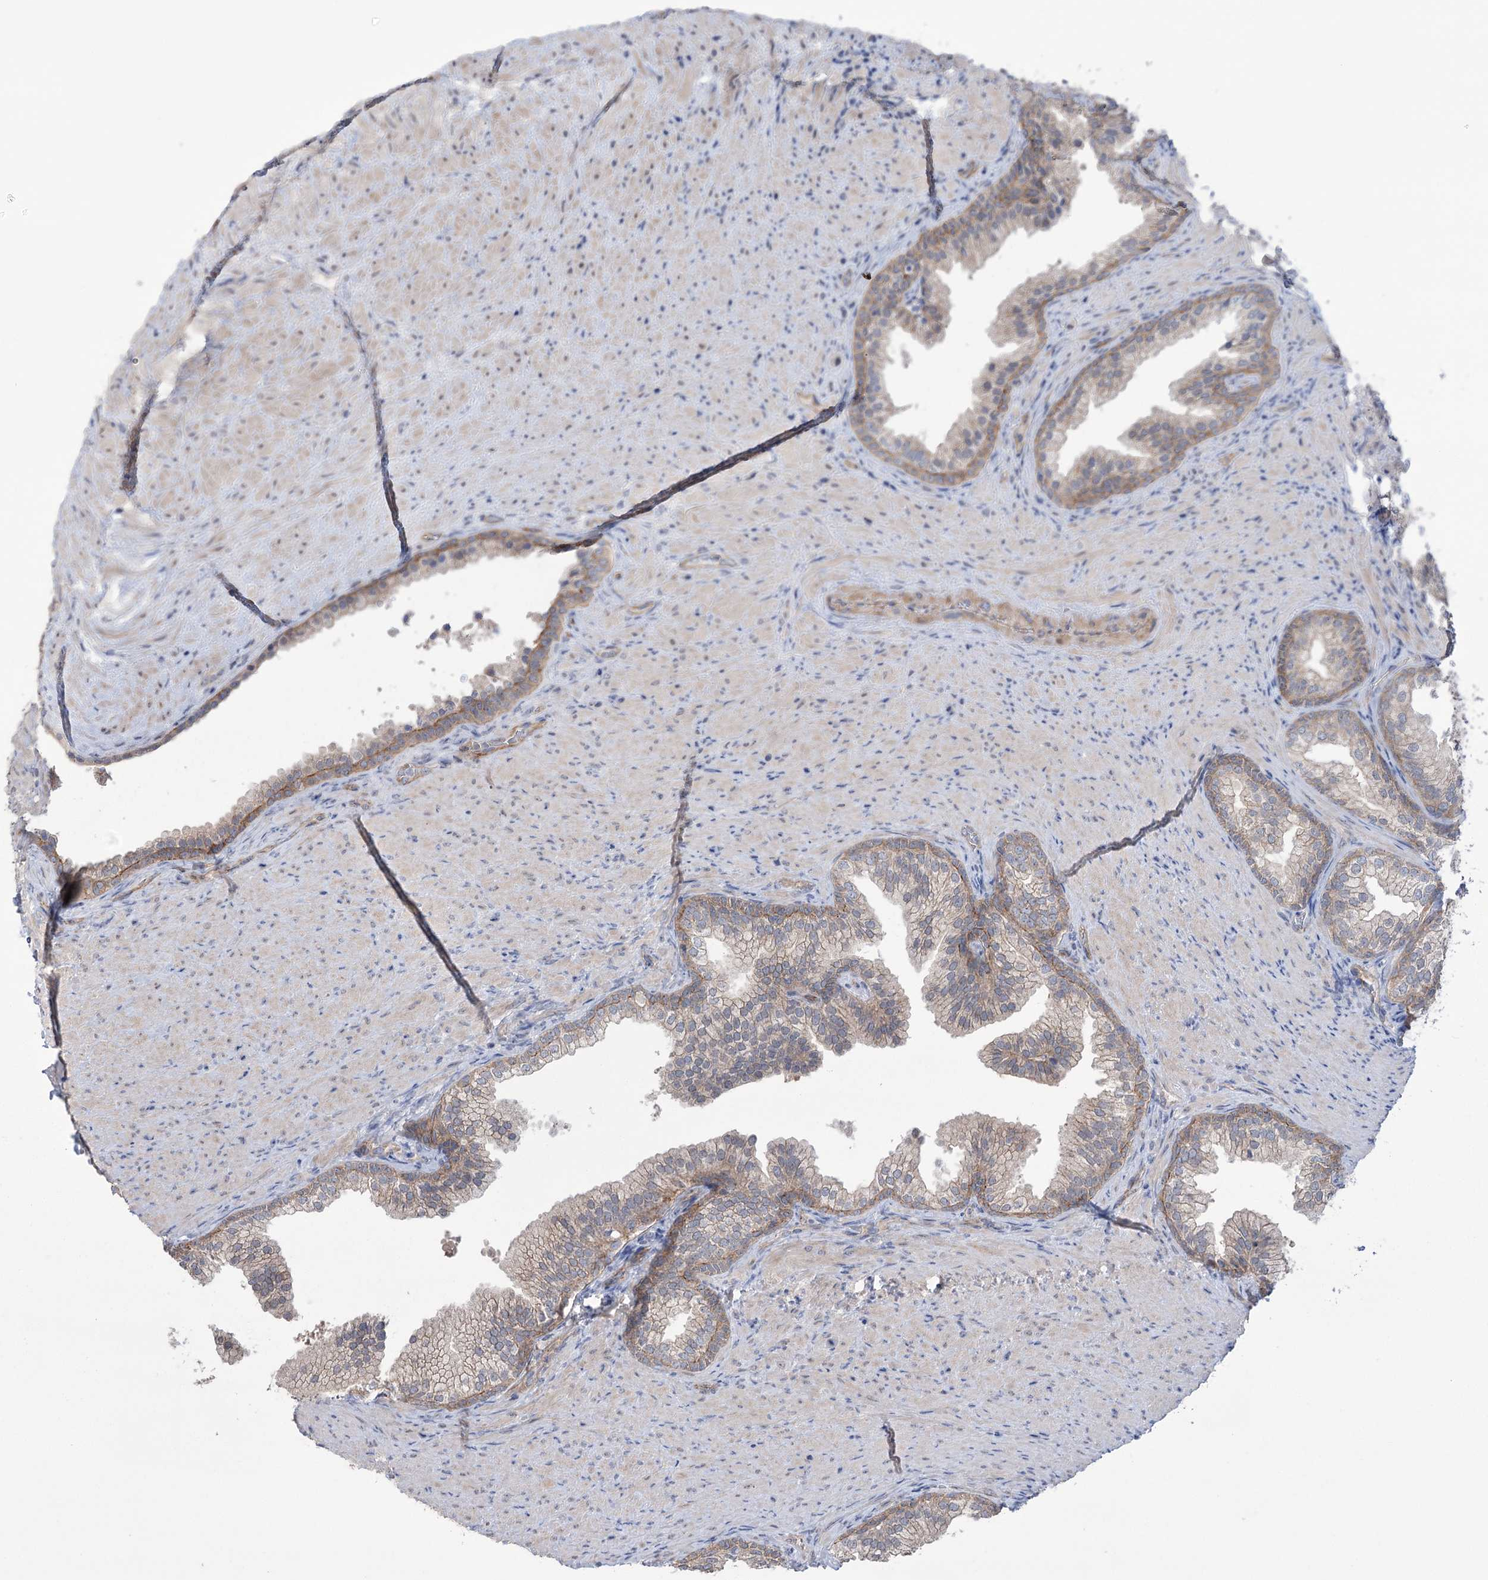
{"staining": {"intensity": "moderate", "quantity": "<25%", "location": "cytoplasmic/membranous"}, "tissue": "prostate", "cell_type": "Glandular cells", "image_type": "normal", "snomed": [{"axis": "morphology", "description": "Normal tissue, NOS"}, {"axis": "topography", "description": "Prostate"}], "caption": "Prostate stained with IHC demonstrates moderate cytoplasmic/membranous positivity in approximately <25% of glandular cells.", "gene": "TRIM71", "patient": {"sex": "male", "age": 76}}